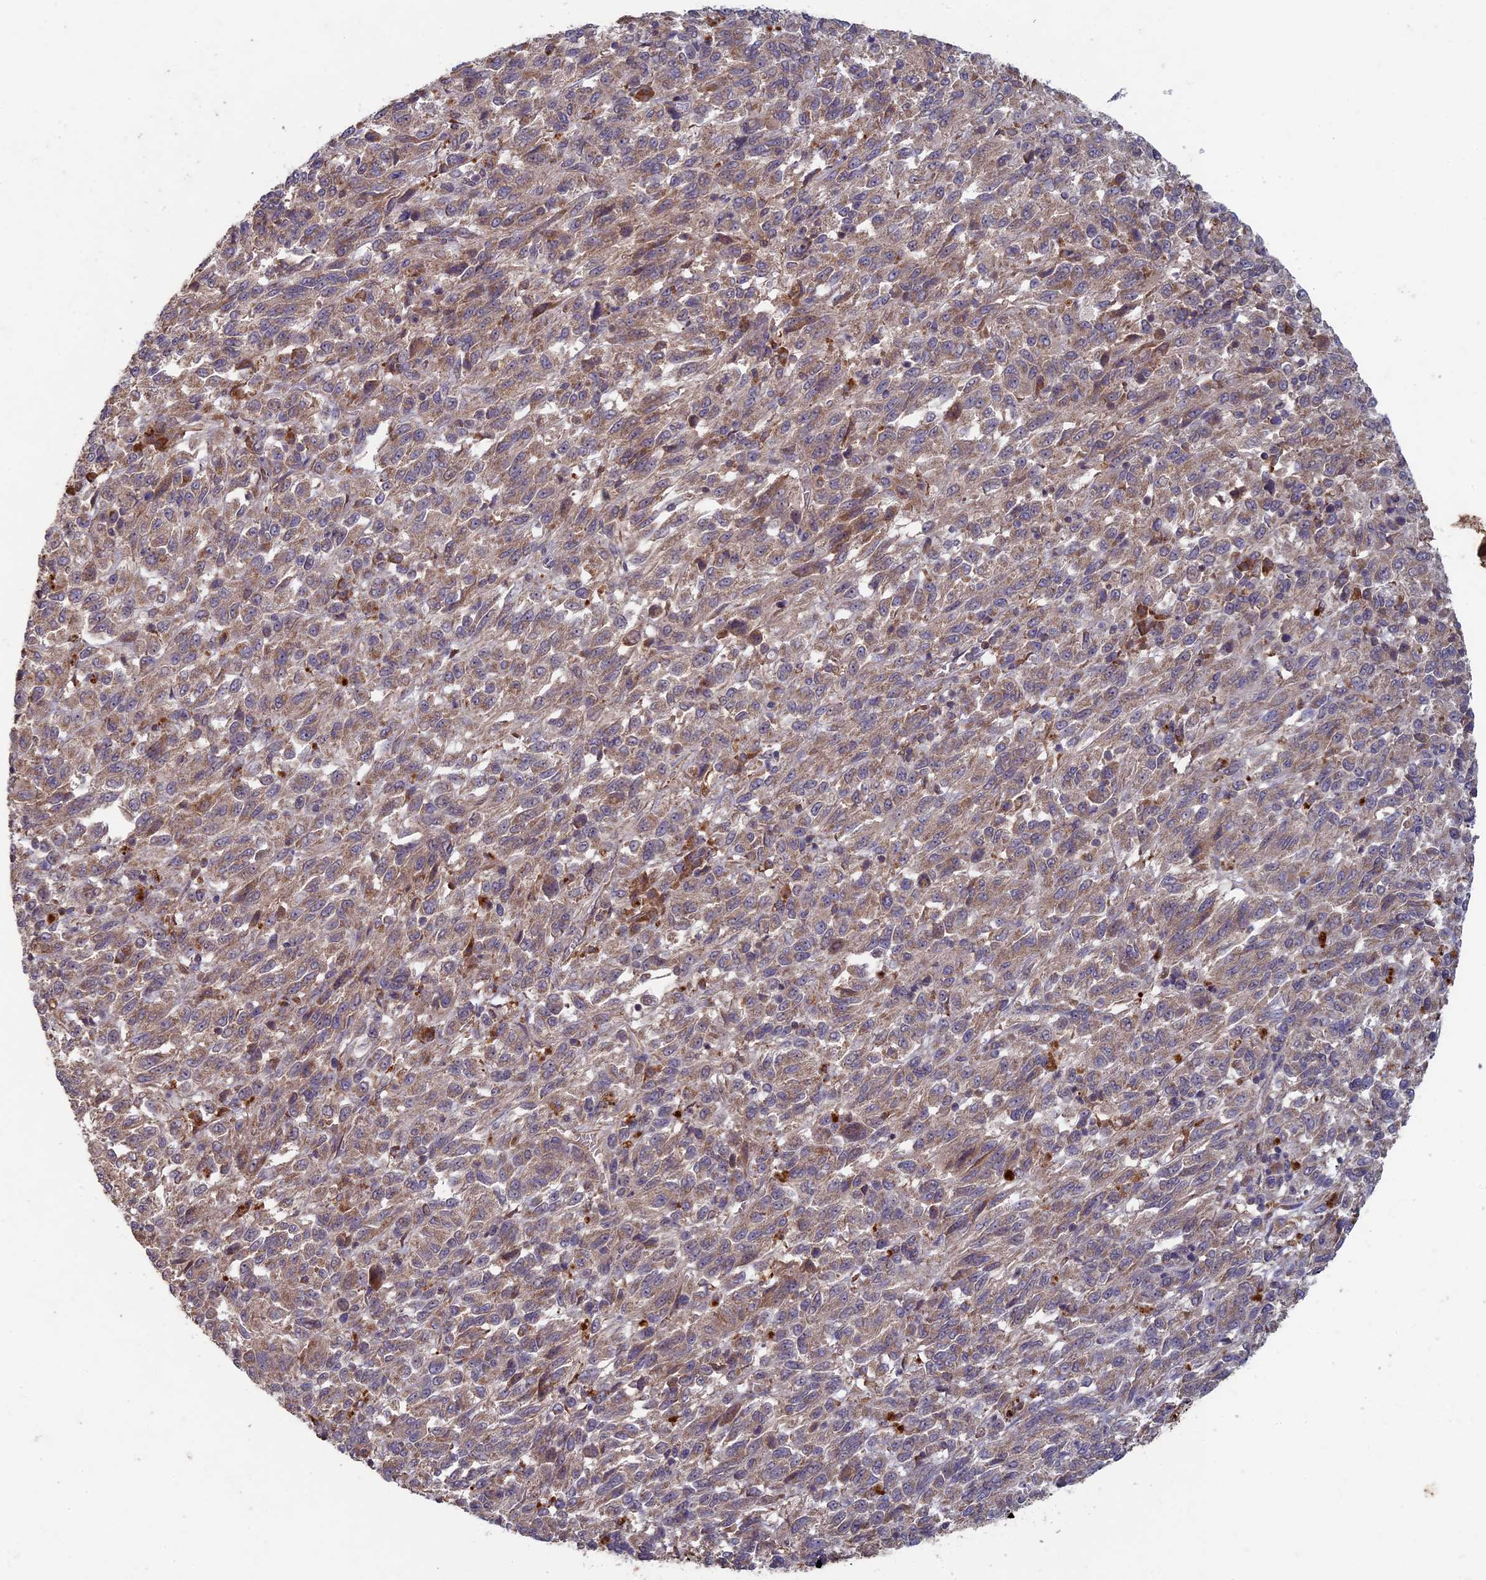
{"staining": {"intensity": "moderate", "quantity": ">75%", "location": "cytoplasmic/membranous"}, "tissue": "melanoma", "cell_type": "Tumor cells", "image_type": "cancer", "snomed": [{"axis": "morphology", "description": "Malignant melanoma, Metastatic site"}, {"axis": "topography", "description": "Lung"}], "caption": "Malignant melanoma (metastatic site) stained with DAB immunohistochemistry (IHC) shows medium levels of moderate cytoplasmic/membranous expression in approximately >75% of tumor cells.", "gene": "RCCD1", "patient": {"sex": "male", "age": 64}}